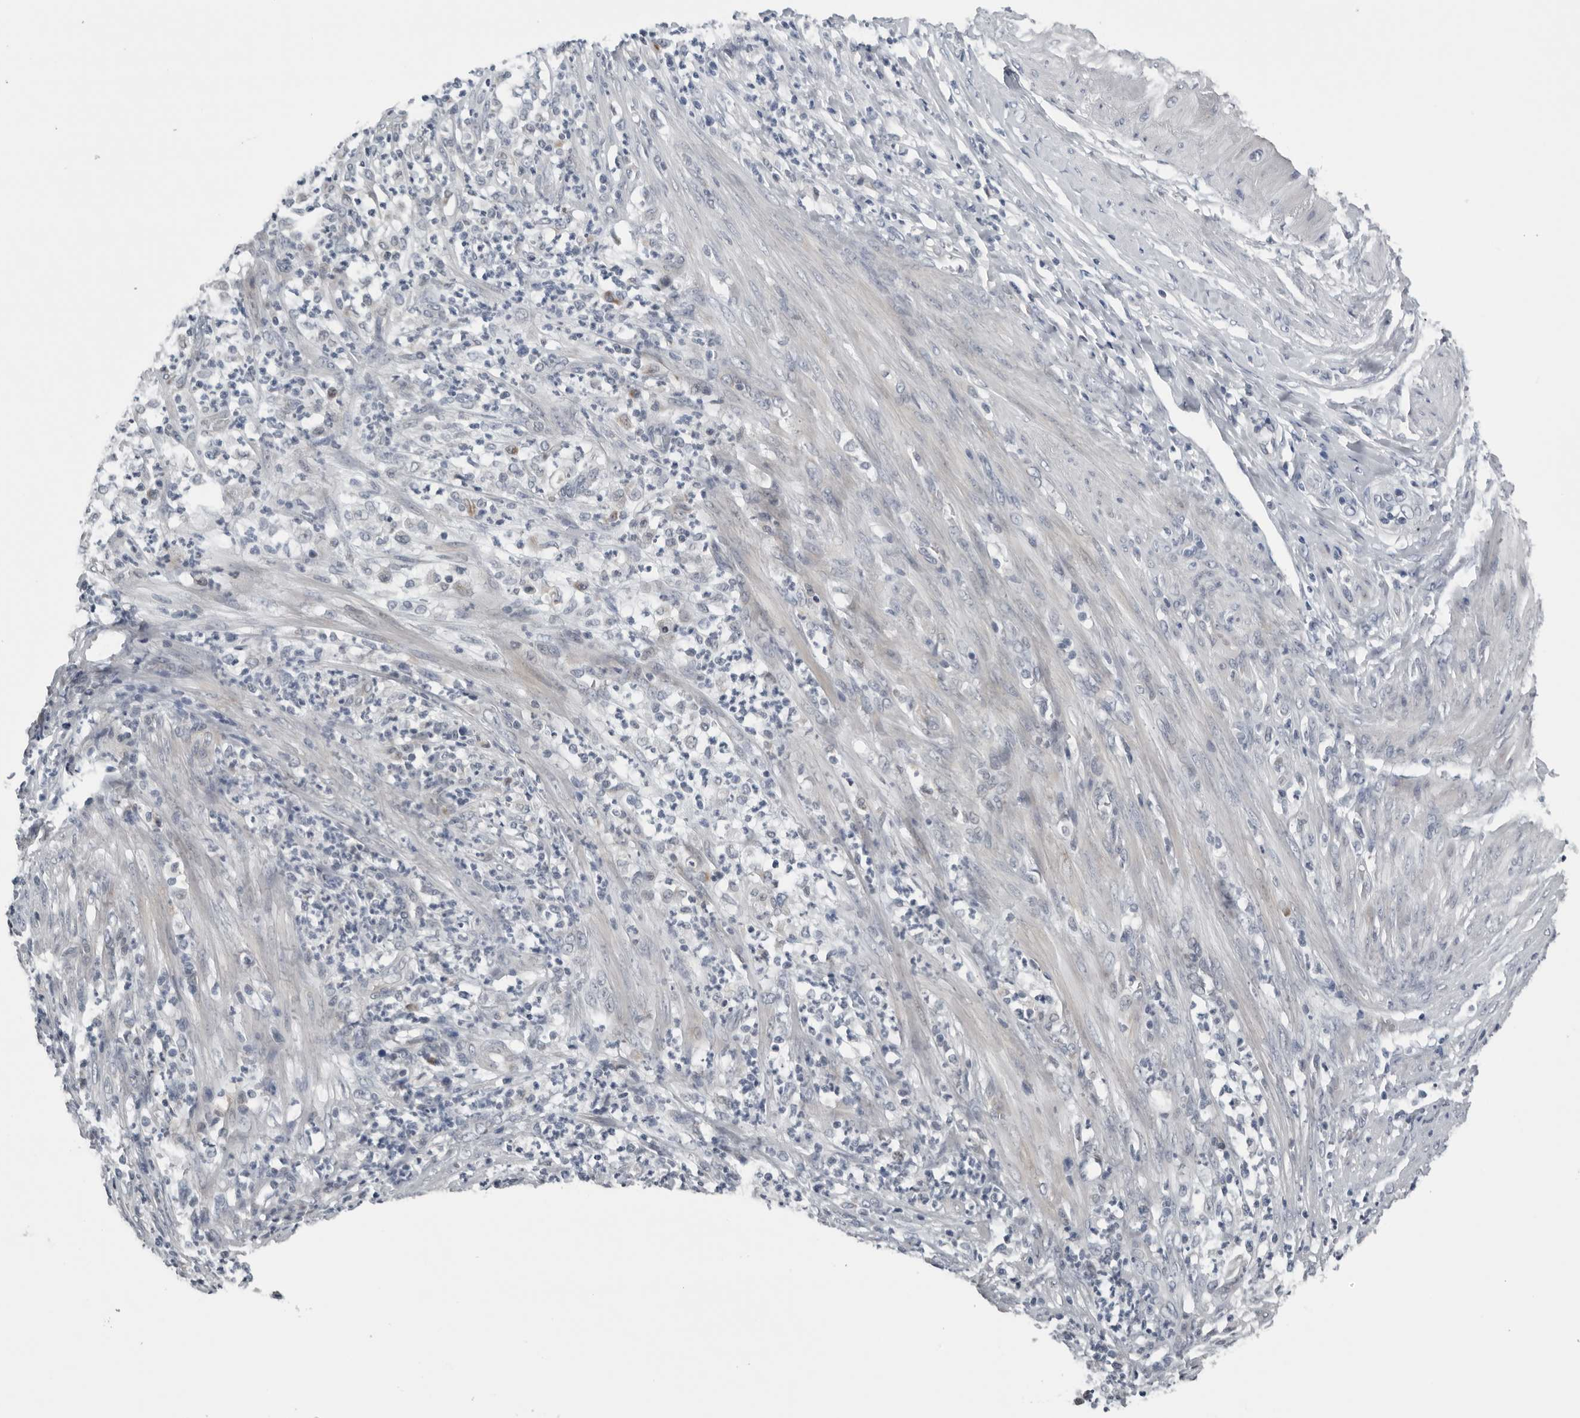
{"staining": {"intensity": "negative", "quantity": "none", "location": "none"}, "tissue": "endometrial cancer", "cell_type": "Tumor cells", "image_type": "cancer", "snomed": [{"axis": "morphology", "description": "Adenocarcinoma, NOS"}, {"axis": "topography", "description": "Endometrium"}], "caption": "Tumor cells are negative for protein expression in human endometrial adenocarcinoma.", "gene": "CPT2", "patient": {"sex": "female", "age": 49}}